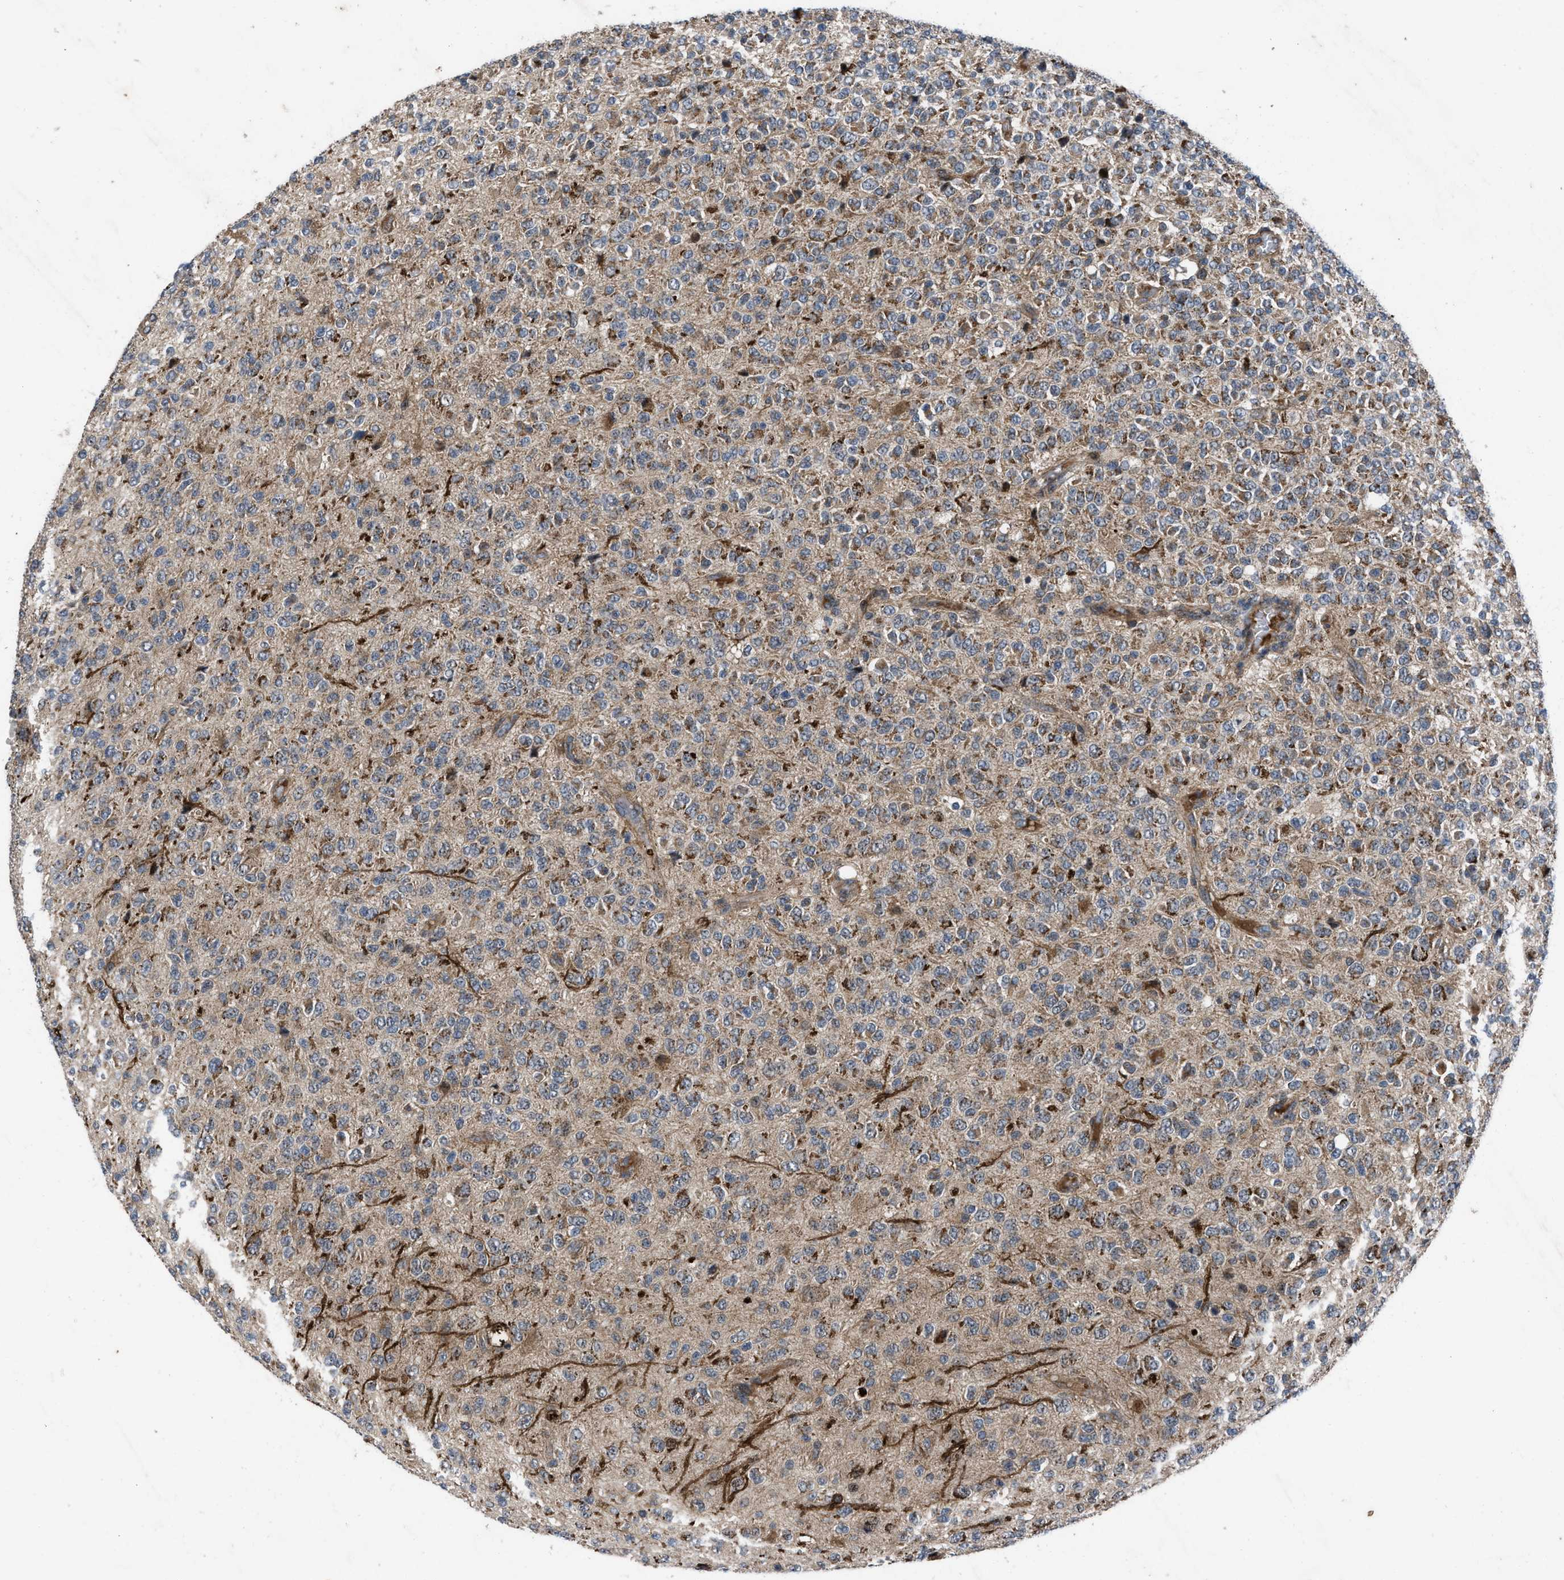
{"staining": {"intensity": "moderate", "quantity": ">75%", "location": "cytoplasmic/membranous"}, "tissue": "glioma", "cell_type": "Tumor cells", "image_type": "cancer", "snomed": [{"axis": "morphology", "description": "Glioma, malignant, High grade"}, {"axis": "topography", "description": "pancreas cauda"}], "caption": "Immunohistochemical staining of human glioma shows medium levels of moderate cytoplasmic/membranous expression in approximately >75% of tumor cells.", "gene": "AP3M2", "patient": {"sex": "male", "age": 60}}